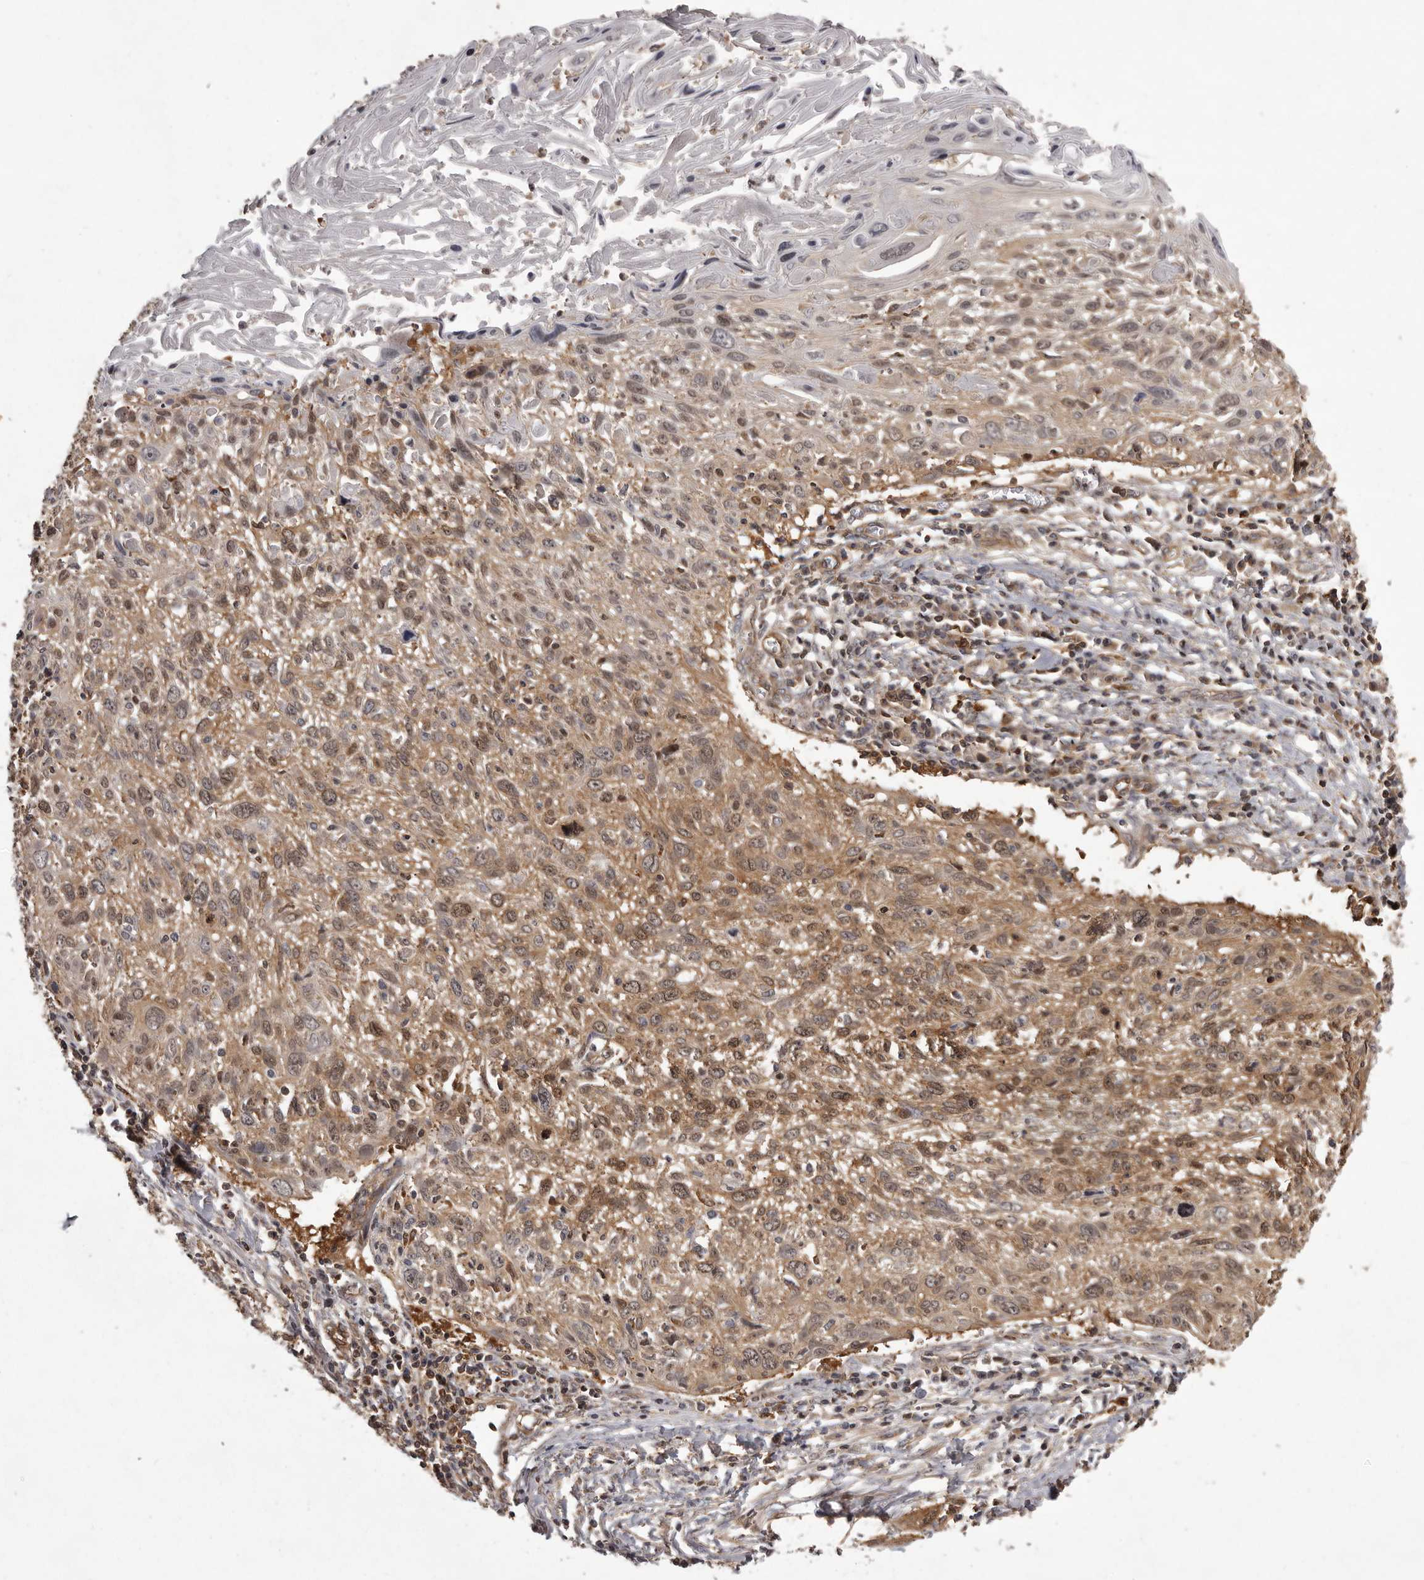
{"staining": {"intensity": "moderate", "quantity": "25%-75%", "location": "cytoplasmic/membranous,nuclear"}, "tissue": "cervical cancer", "cell_type": "Tumor cells", "image_type": "cancer", "snomed": [{"axis": "morphology", "description": "Squamous cell carcinoma, NOS"}, {"axis": "topography", "description": "Cervix"}], "caption": "A photomicrograph showing moderate cytoplasmic/membranous and nuclear positivity in about 25%-75% of tumor cells in squamous cell carcinoma (cervical), as visualized by brown immunohistochemical staining.", "gene": "NFKBIA", "patient": {"sex": "female", "age": 51}}